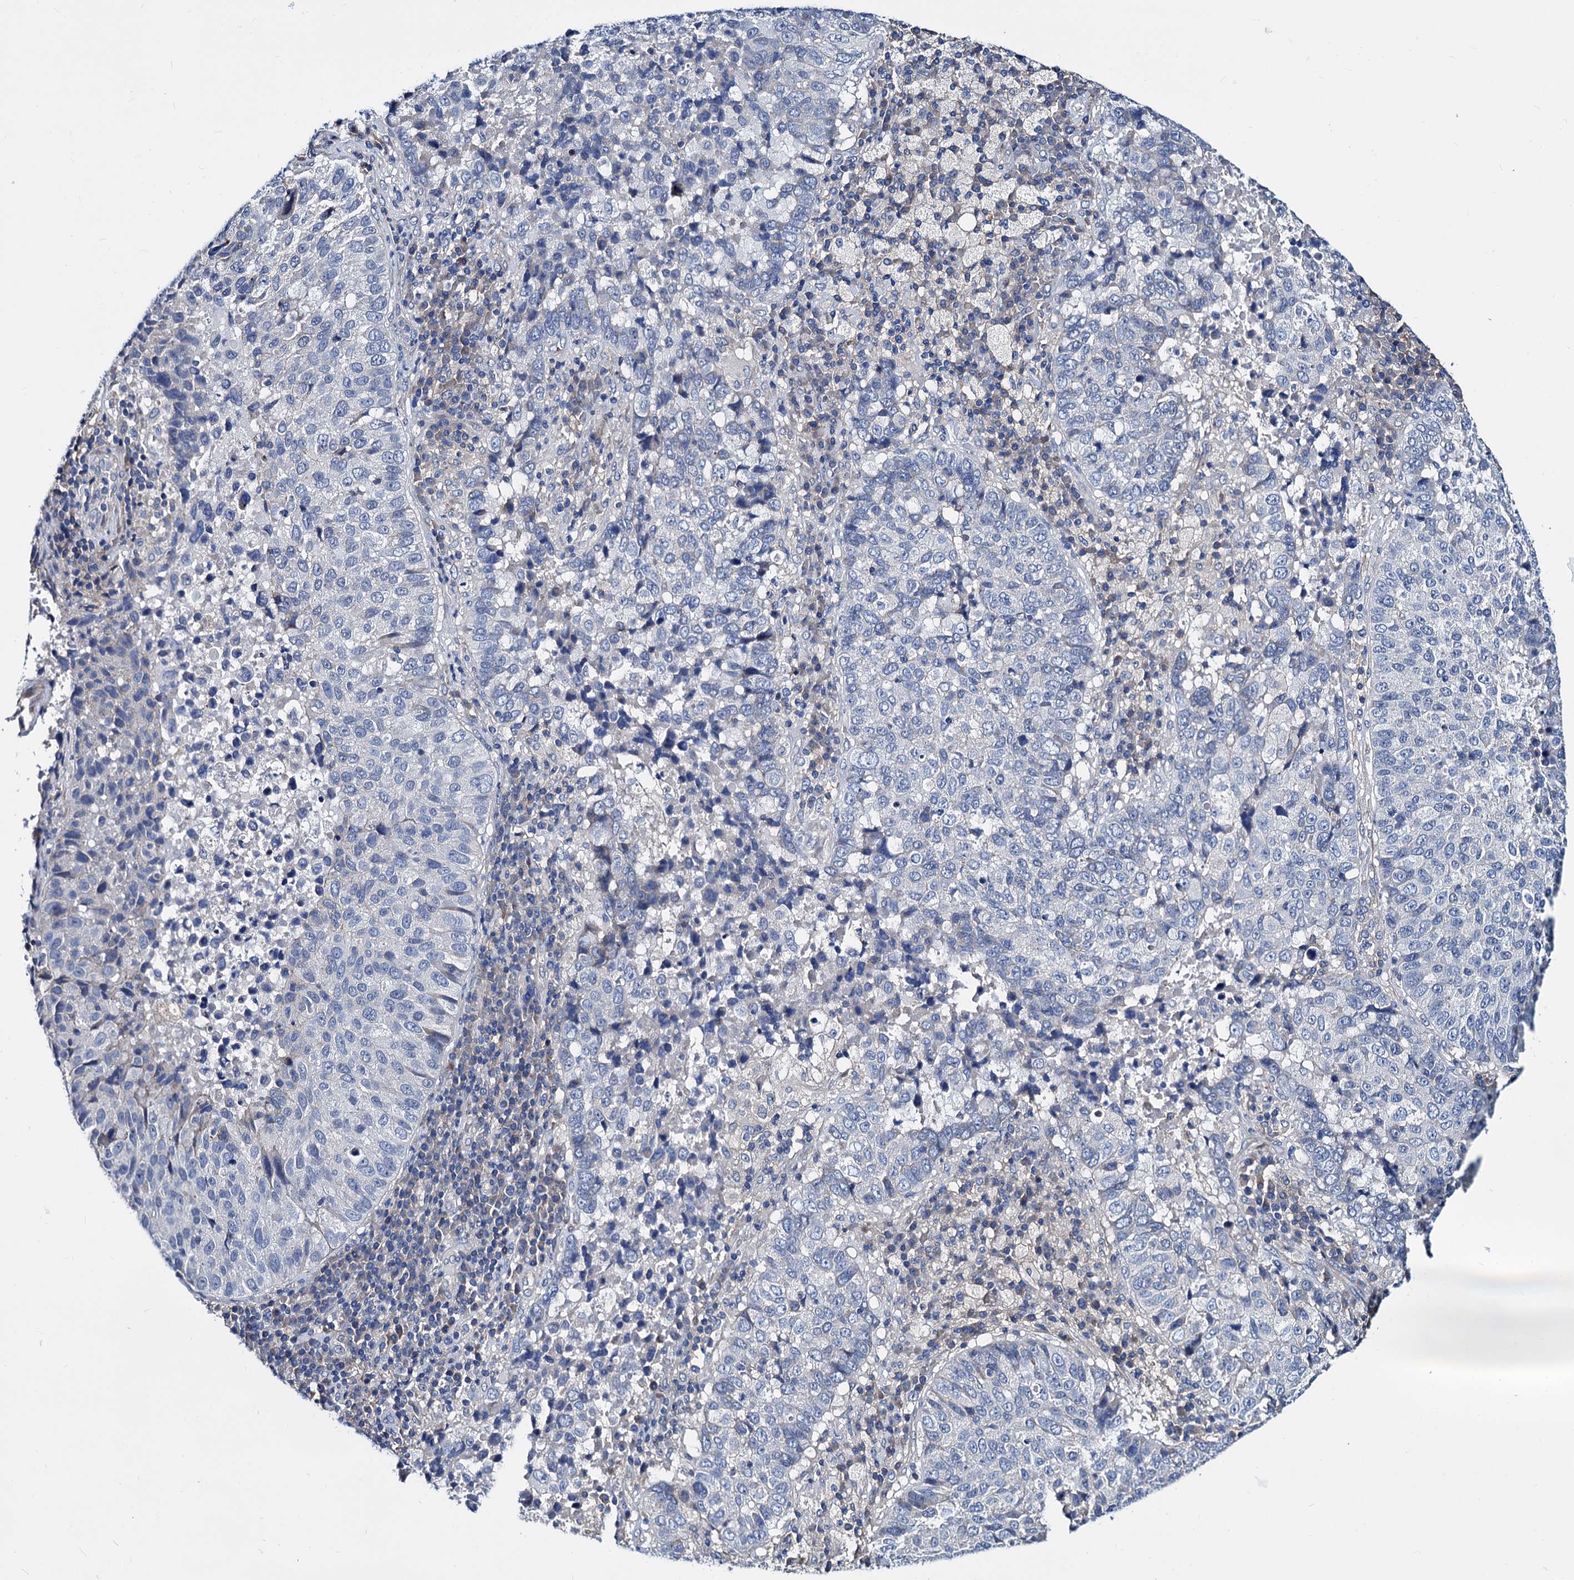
{"staining": {"intensity": "negative", "quantity": "none", "location": "none"}, "tissue": "lung cancer", "cell_type": "Tumor cells", "image_type": "cancer", "snomed": [{"axis": "morphology", "description": "Squamous cell carcinoma, NOS"}, {"axis": "topography", "description": "Lung"}], "caption": "Immunohistochemistry (IHC) of human squamous cell carcinoma (lung) exhibits no staining in tumor cells.", "gene": "GCOM1", "patient": {"sex": "male", "age": 73}}